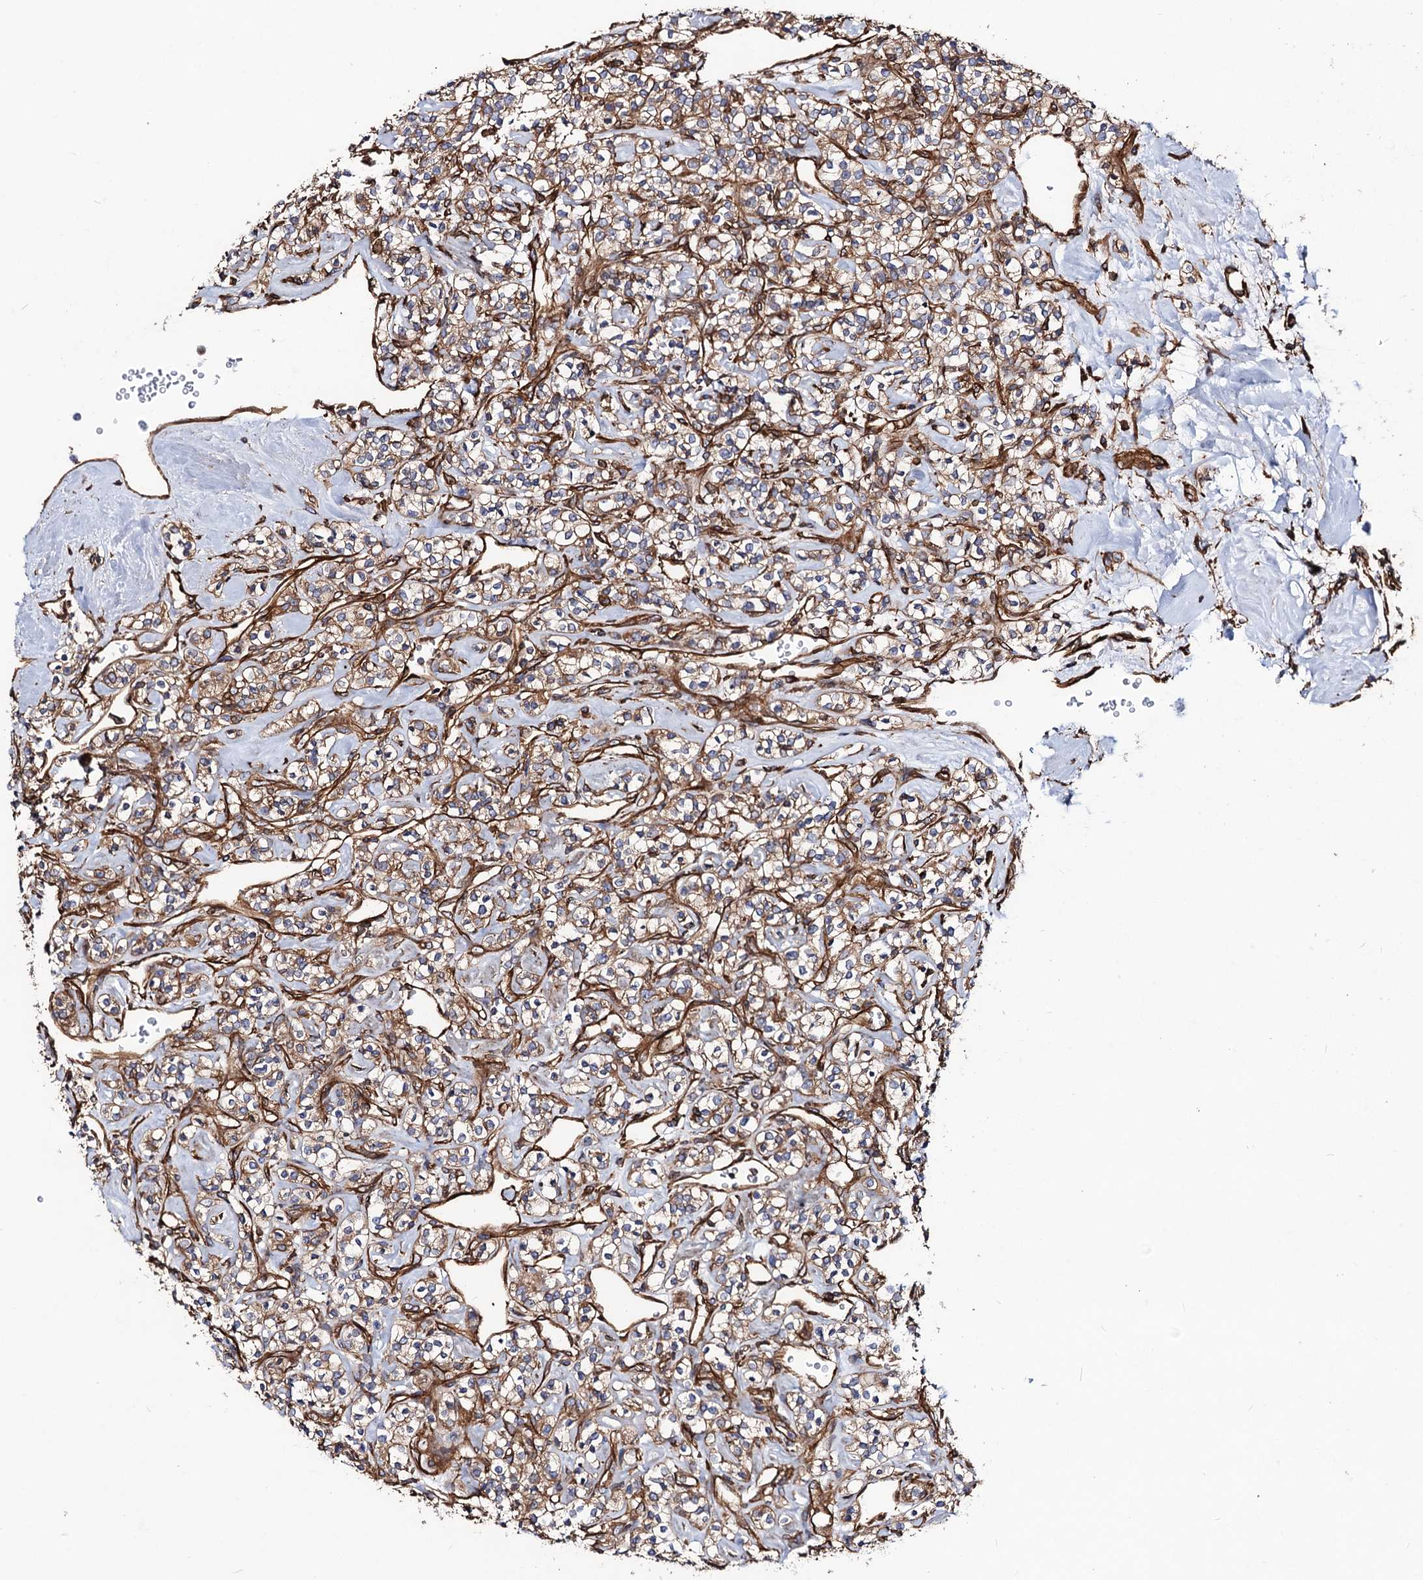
{"staining": {"intensity": "moderate", "quantity": ">75%", "location": "cytoplasmic/membranous"}, "tissue": "renal cancer", "cell_type": "Tumor cells", "image_type": "cancer", "snomed": [{"axis": "morphology", "description": "Adenocarcinoma, NOS"}, {"axis": "topography", "description": "Kidney"}], "caption": "This micrograph displays immunohistochemistry staining of adenocarcinoma (renal), with medium moderate cytoplasmic/membranous staining in about >75% of tumor cells.", "gene": "CIP2A", "patient": {"sex": "male", "age": 77}}